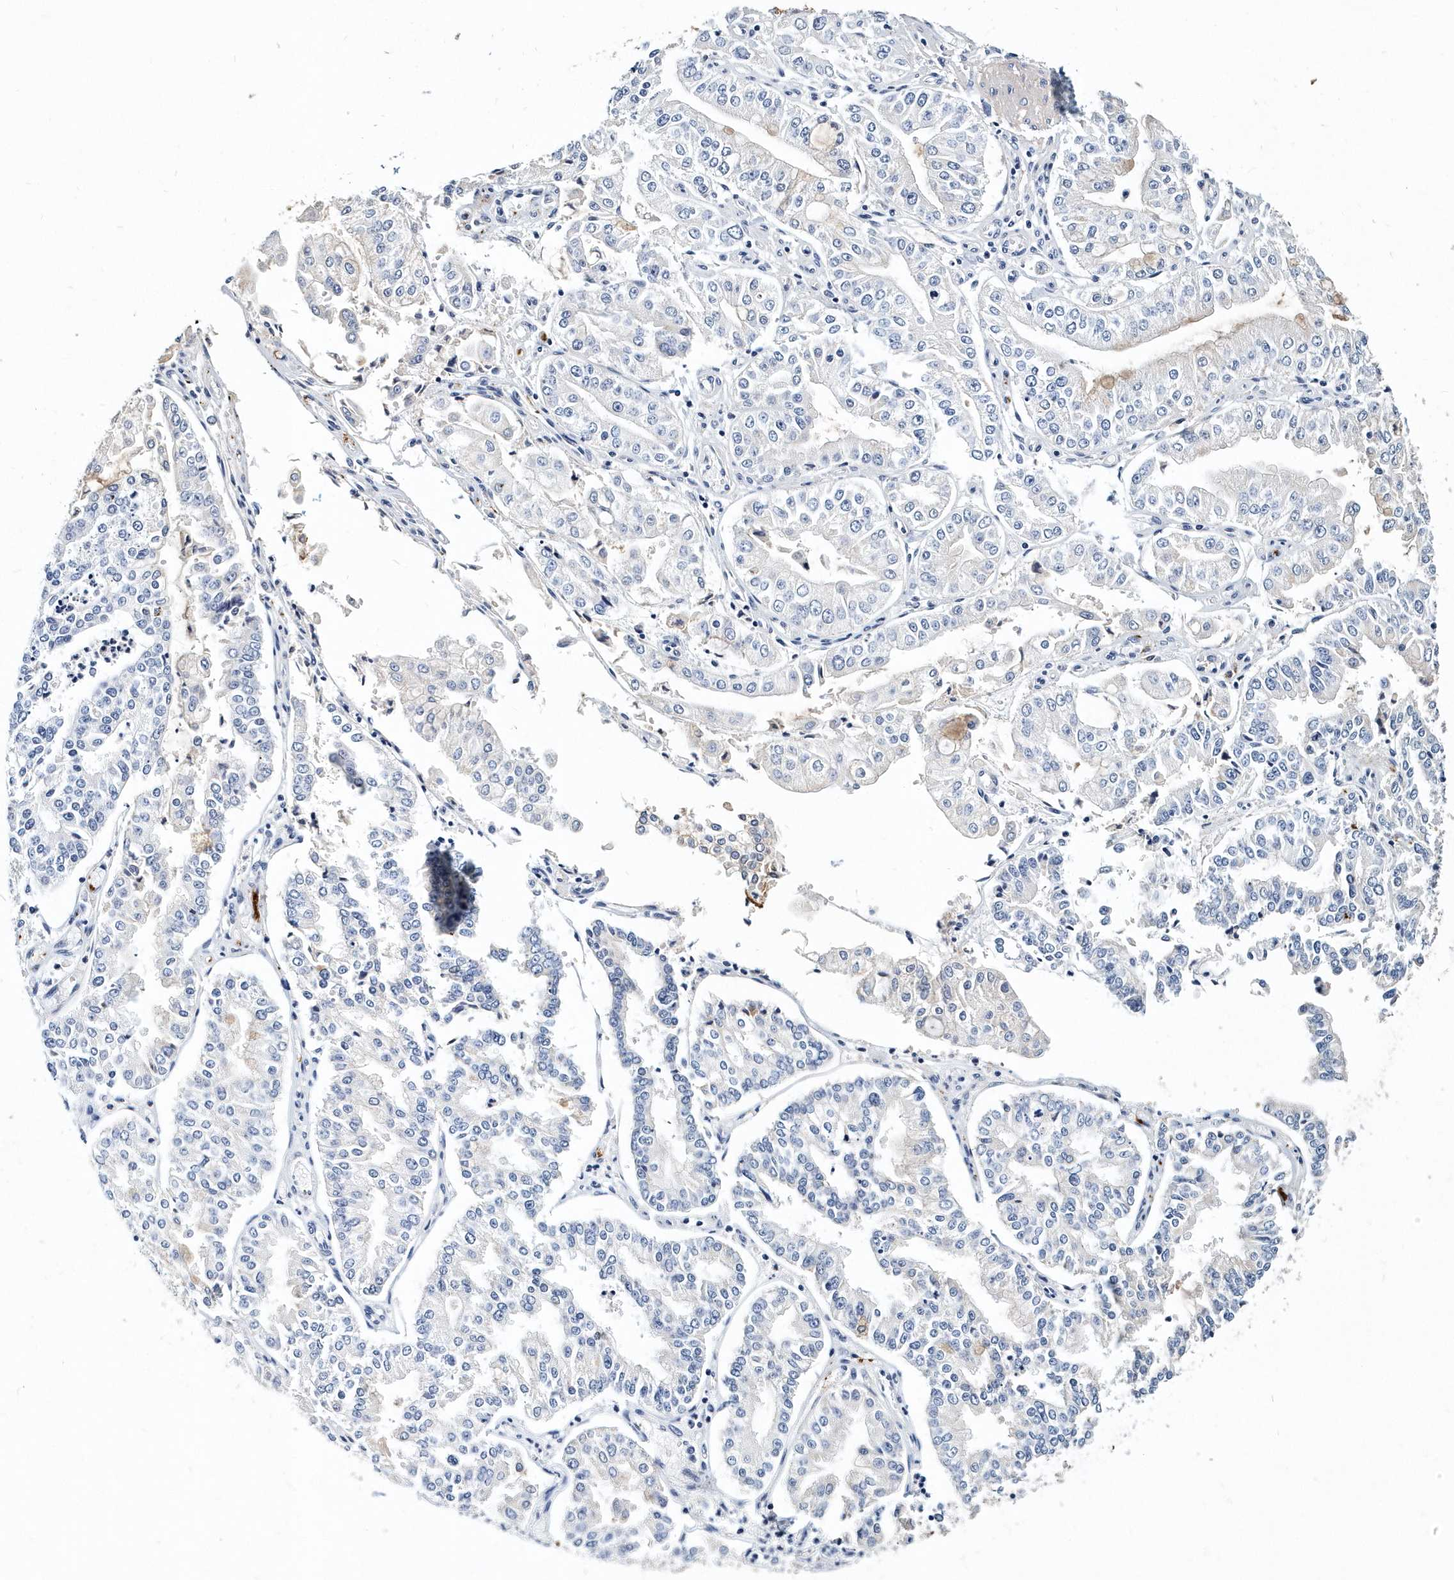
{"staining": {"intensity": "weak", "quantity": "<25%", "location": "cytoplasmic/membranous"}, "tissue": "stomach cancer", "cell_type": "Tumor cells", "image_type": "cancer", "snomed": [{"axis": "morphology", "description": "Adenocarcinoma, NOS"}, {"axis": "topography", "description": "Stomach"}], "caption": "Tumor cells are negative for protein expression in human adenocarcinoma (stomach).", "gene": "ITGA2B", "patient": {"sex": "male", "age": 76}}